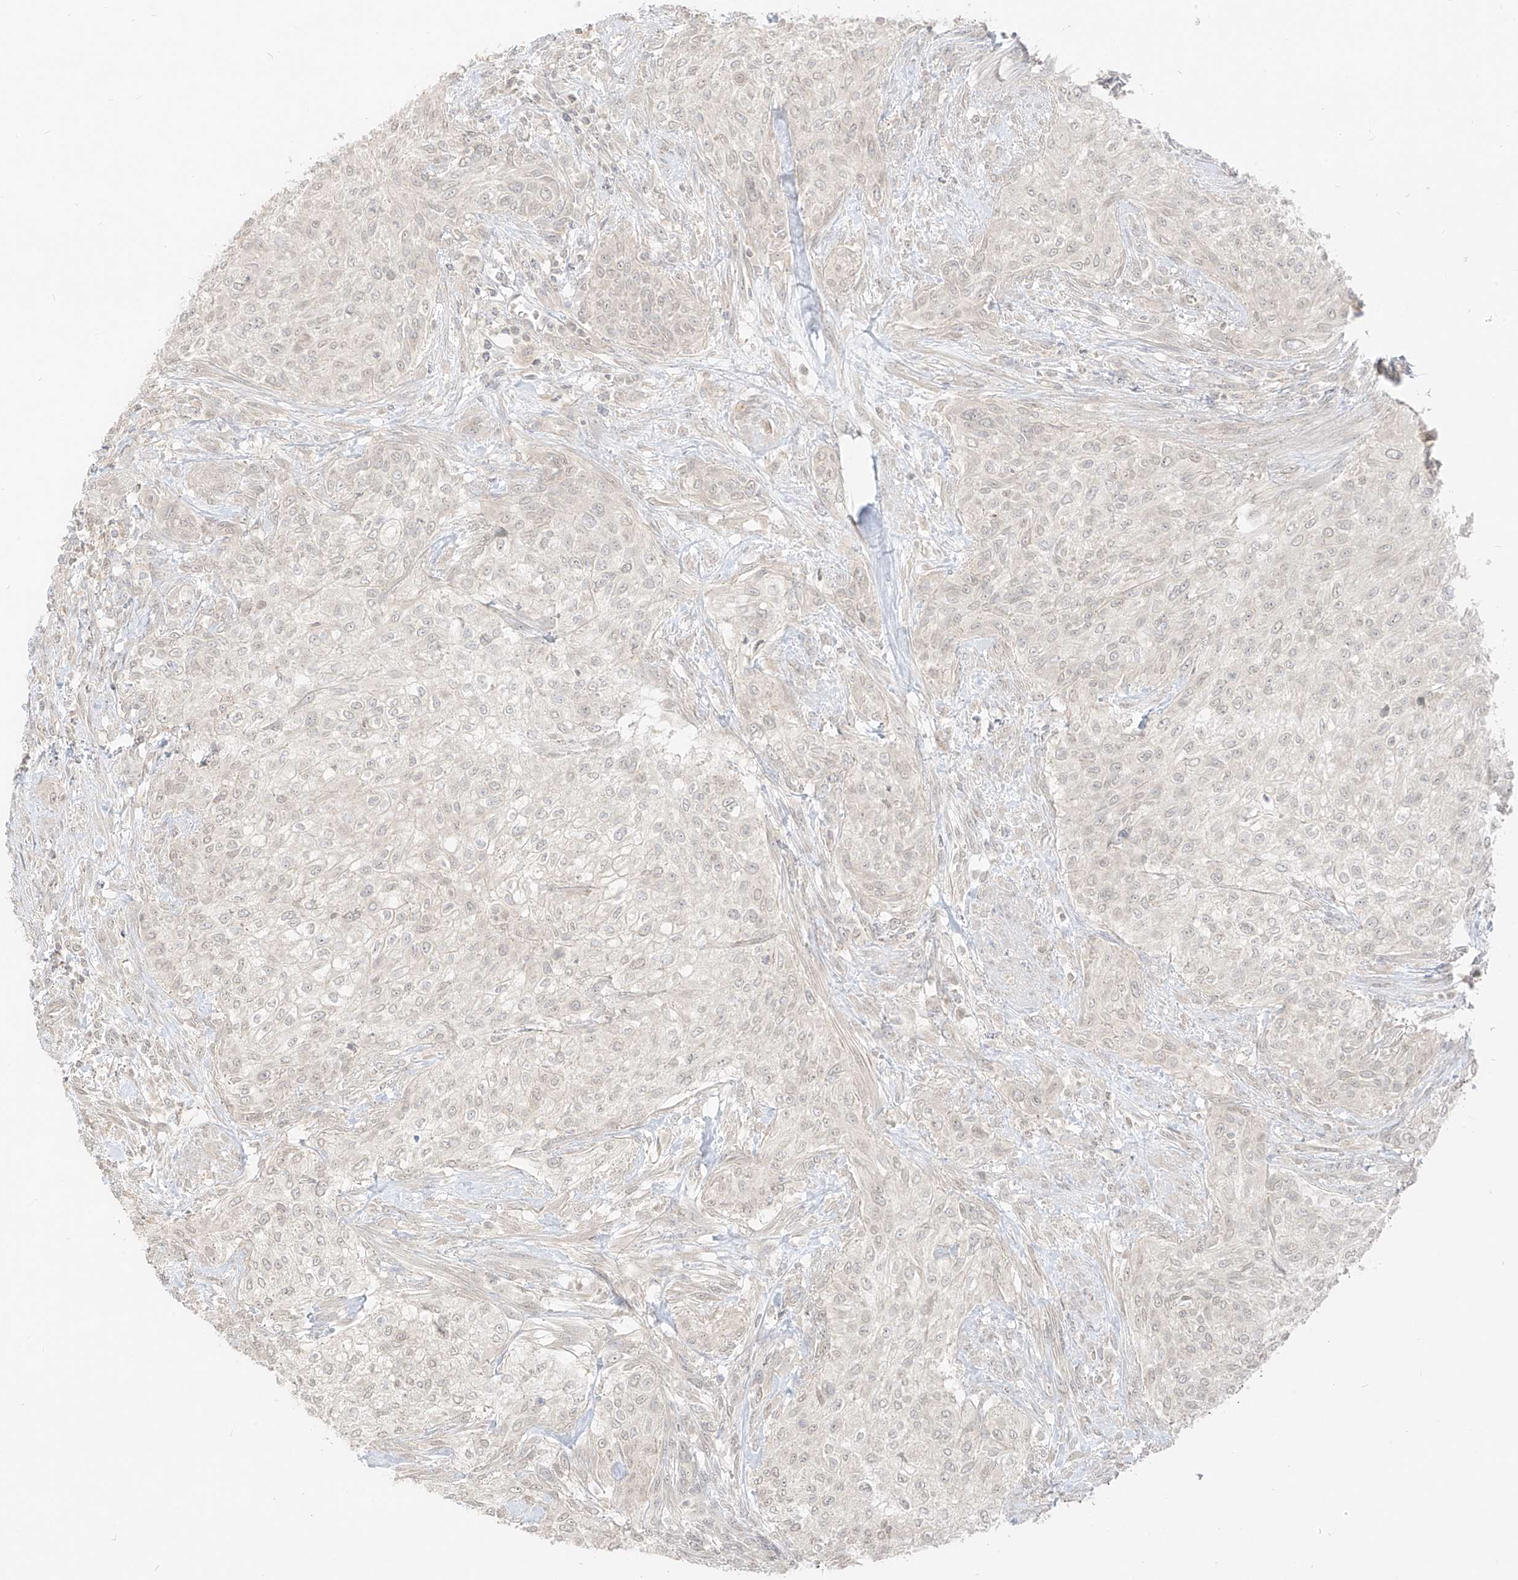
{"staining": {"intensity": "negative", "quantity": "none", "location": "none"}, "tissue": "urothelial cancer", "cell_type": "Tumor cells", "image_type": "cancer", "snomed": [{"axis": "morphology", "description": "Urothelial carcinoma, High grade"}, {"axis": "topography", "description": "Urinary bladder"}], "caption": "The image reveals no staining of tumor cells in urothelial cancer. The staining is performed using DAB brown chromogen with nuclei counter-stained in using hematoxylin.", "gene": "LIPT1", "patient": {"sex": "male", "age": 35}}